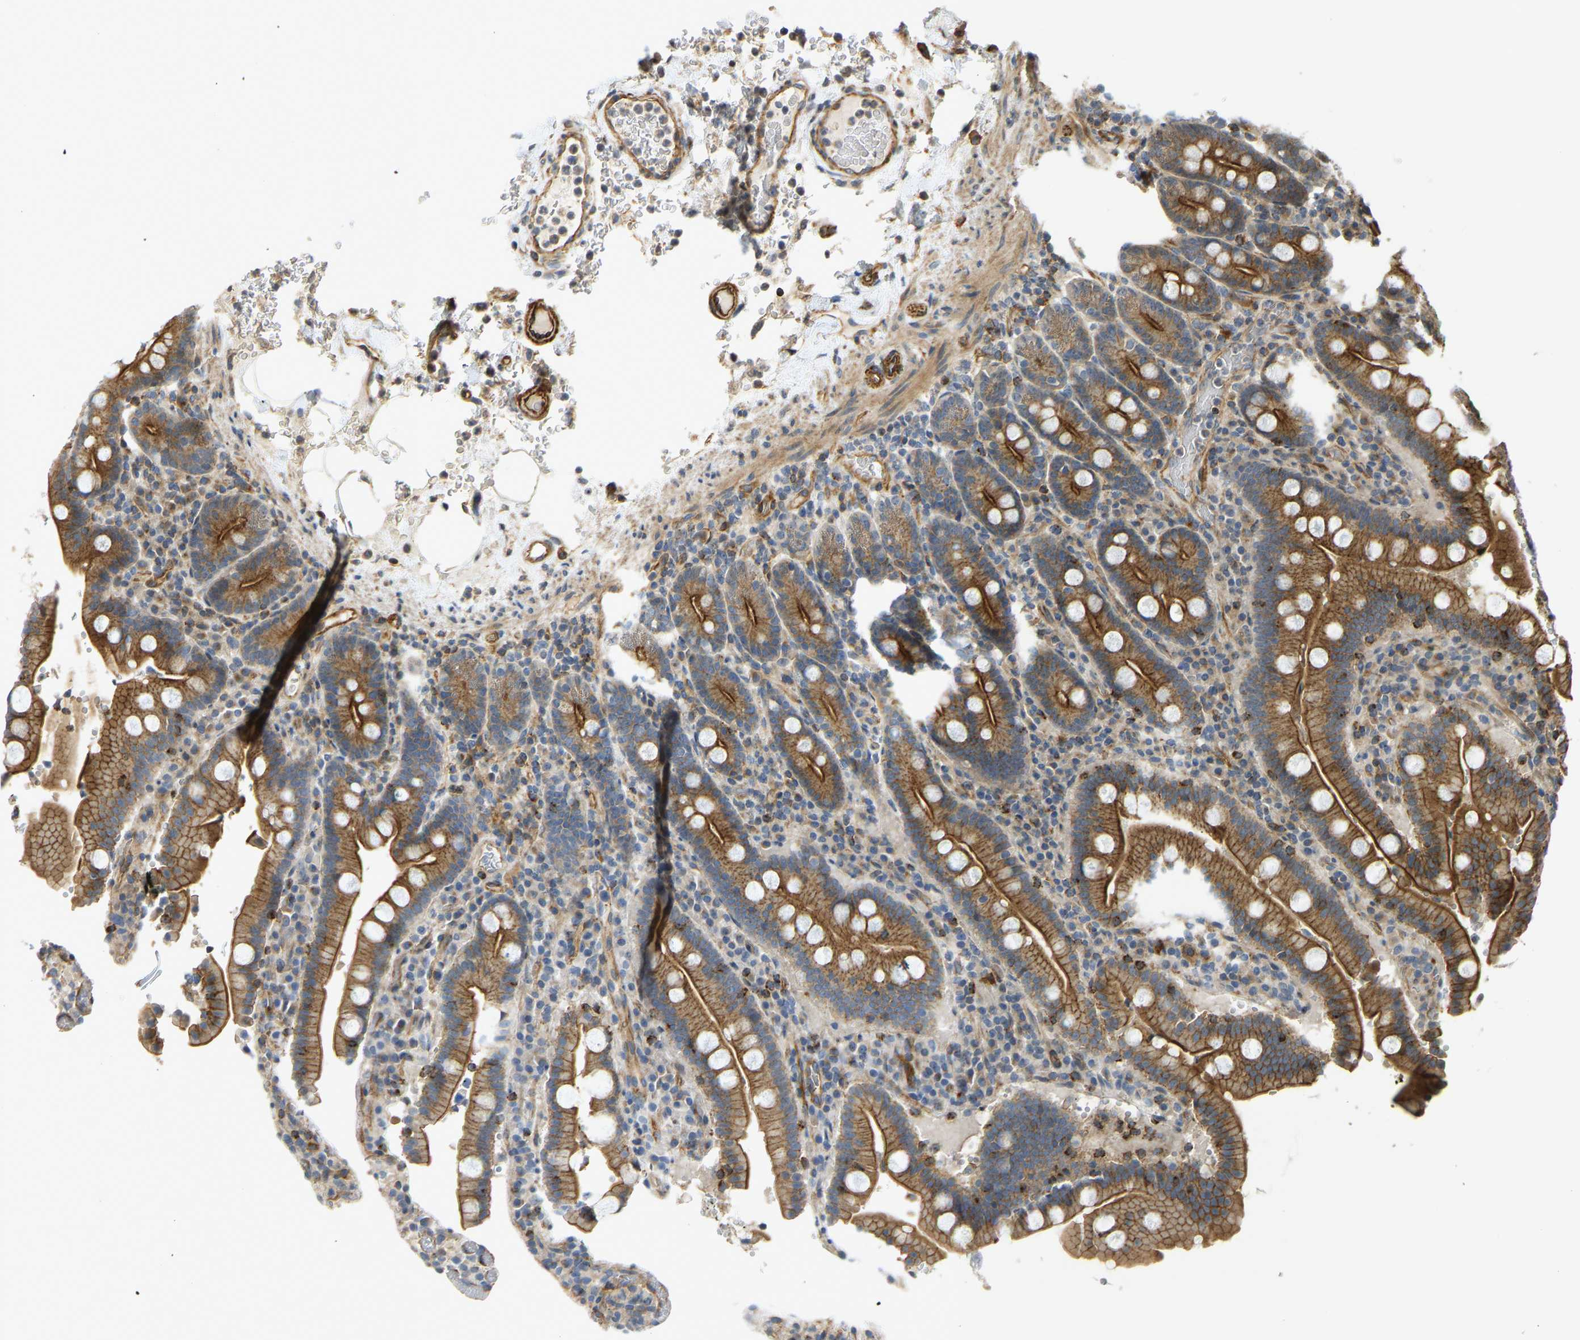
{"staining": {"intensity": "moderate", "quantity": ">75%", "location": "cytoplasmic/membranous"}, "tissue": "duodenum", "cell_type": "Glandular cells", "image_type": "normal", "snomed": [{"axis": "morphology", "description": "Normal tissue, NOS"}, {"axis": "topography", "description": "Small intestine, NOS"}], "caption": "Duodenum was stained to show a protein in brown. There is medium levels of moderate cytoplasmic/membranous positivity in about >75% of glandular cells. Nuclei are stained in blue.", "gene": "KIAA1671", "patient": {"sex": "female", "age": 71}}